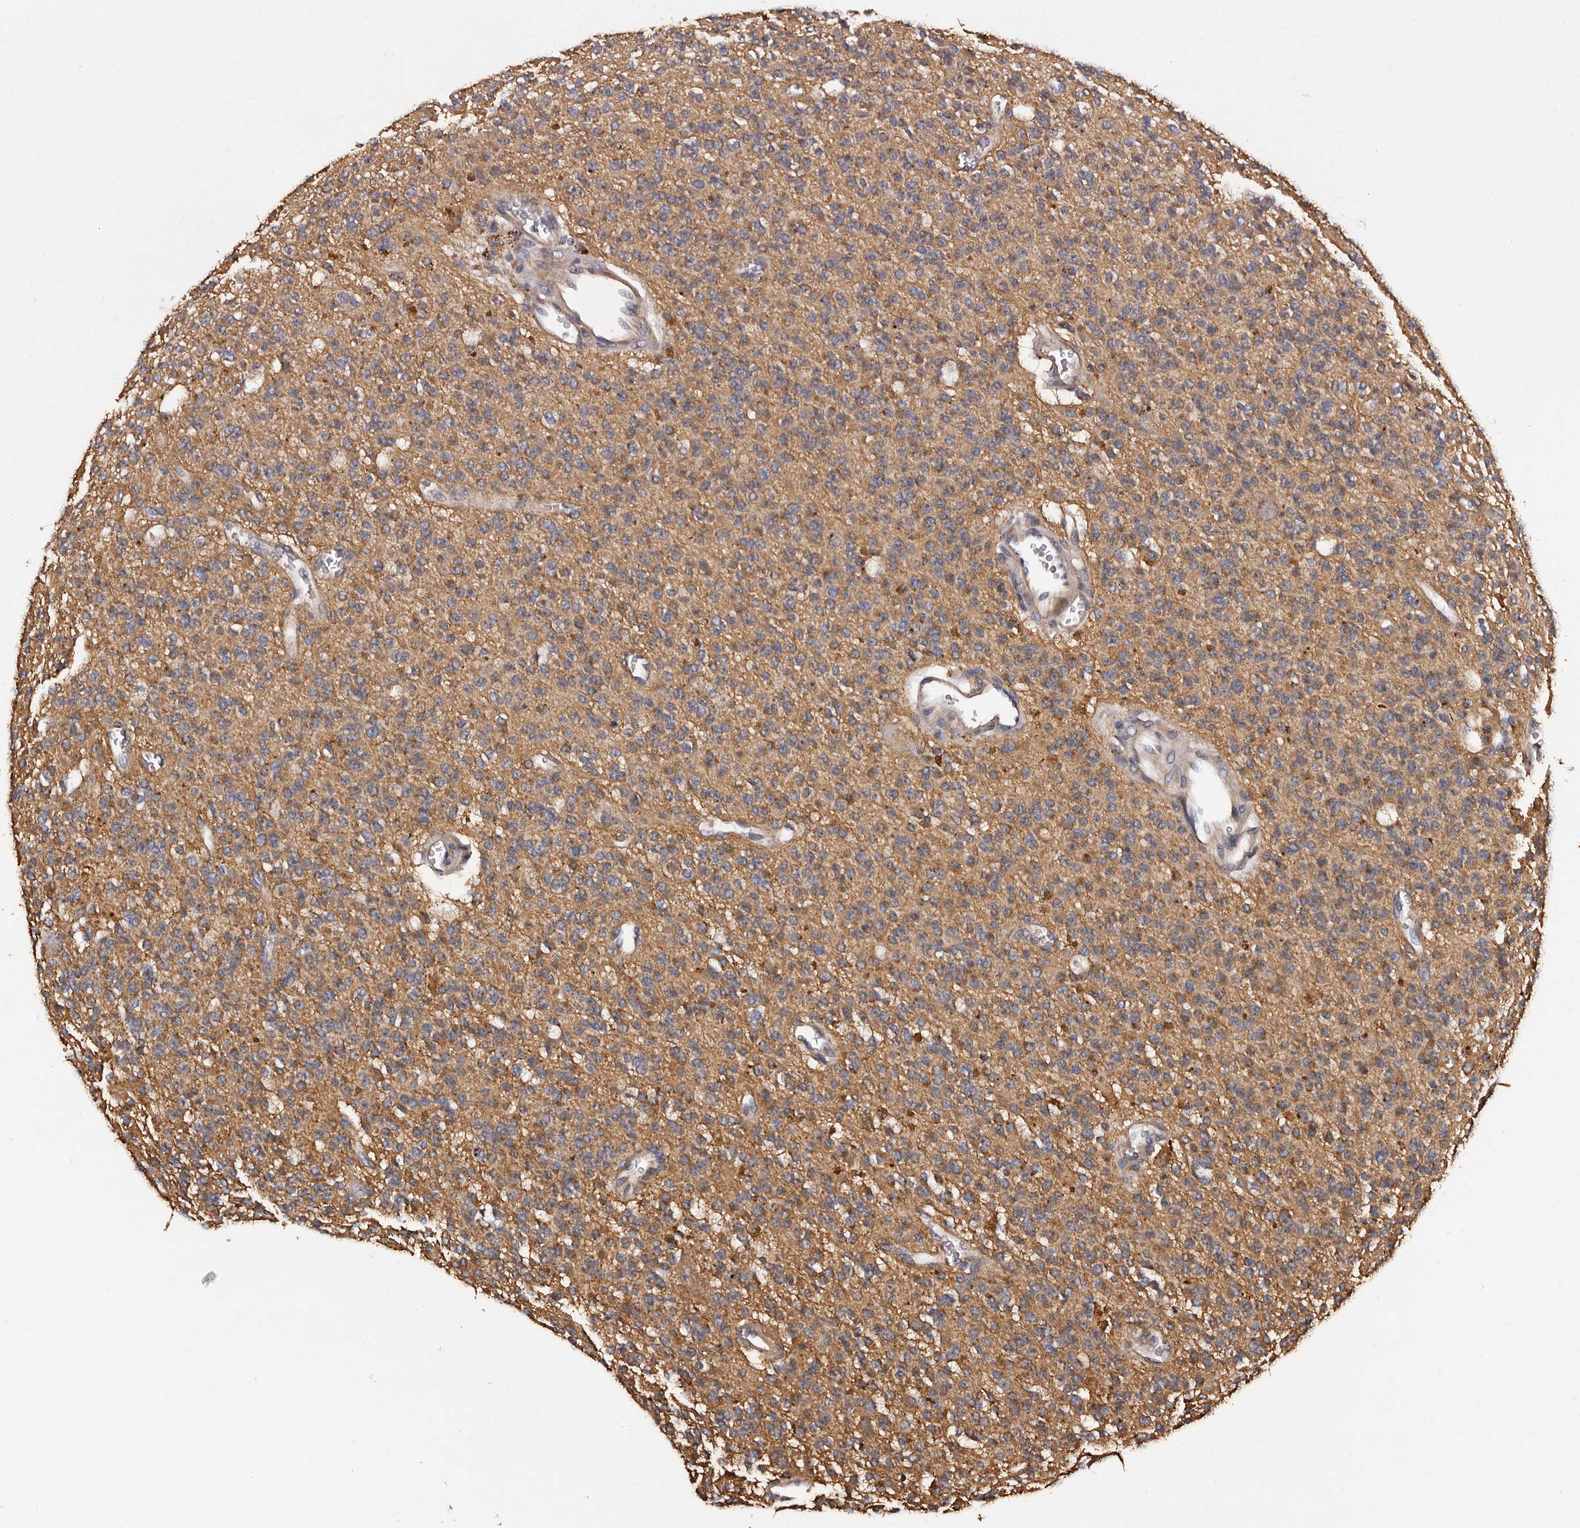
{"staining": {"intensity": "weak", "quantity": "25%-75%", "location": "cytoplasmic/membranous"}, "tissue": "glioma", "cell_type": "Tumor cells", "image_type": "cancer", "snomed": [{"axis": "morphology", "description": "Glioma, malignant, High grade"}, {"axis": "topography", "description": "Brain"}], "caption": "Protein positivity by immunohistochemistry exhibits weak cytoplasmic/membranous expression in approximately 25%-75% of tumor cells in glioma.", "gene": "ADCK5", "patient": {"sex": "male", "age": 34}}